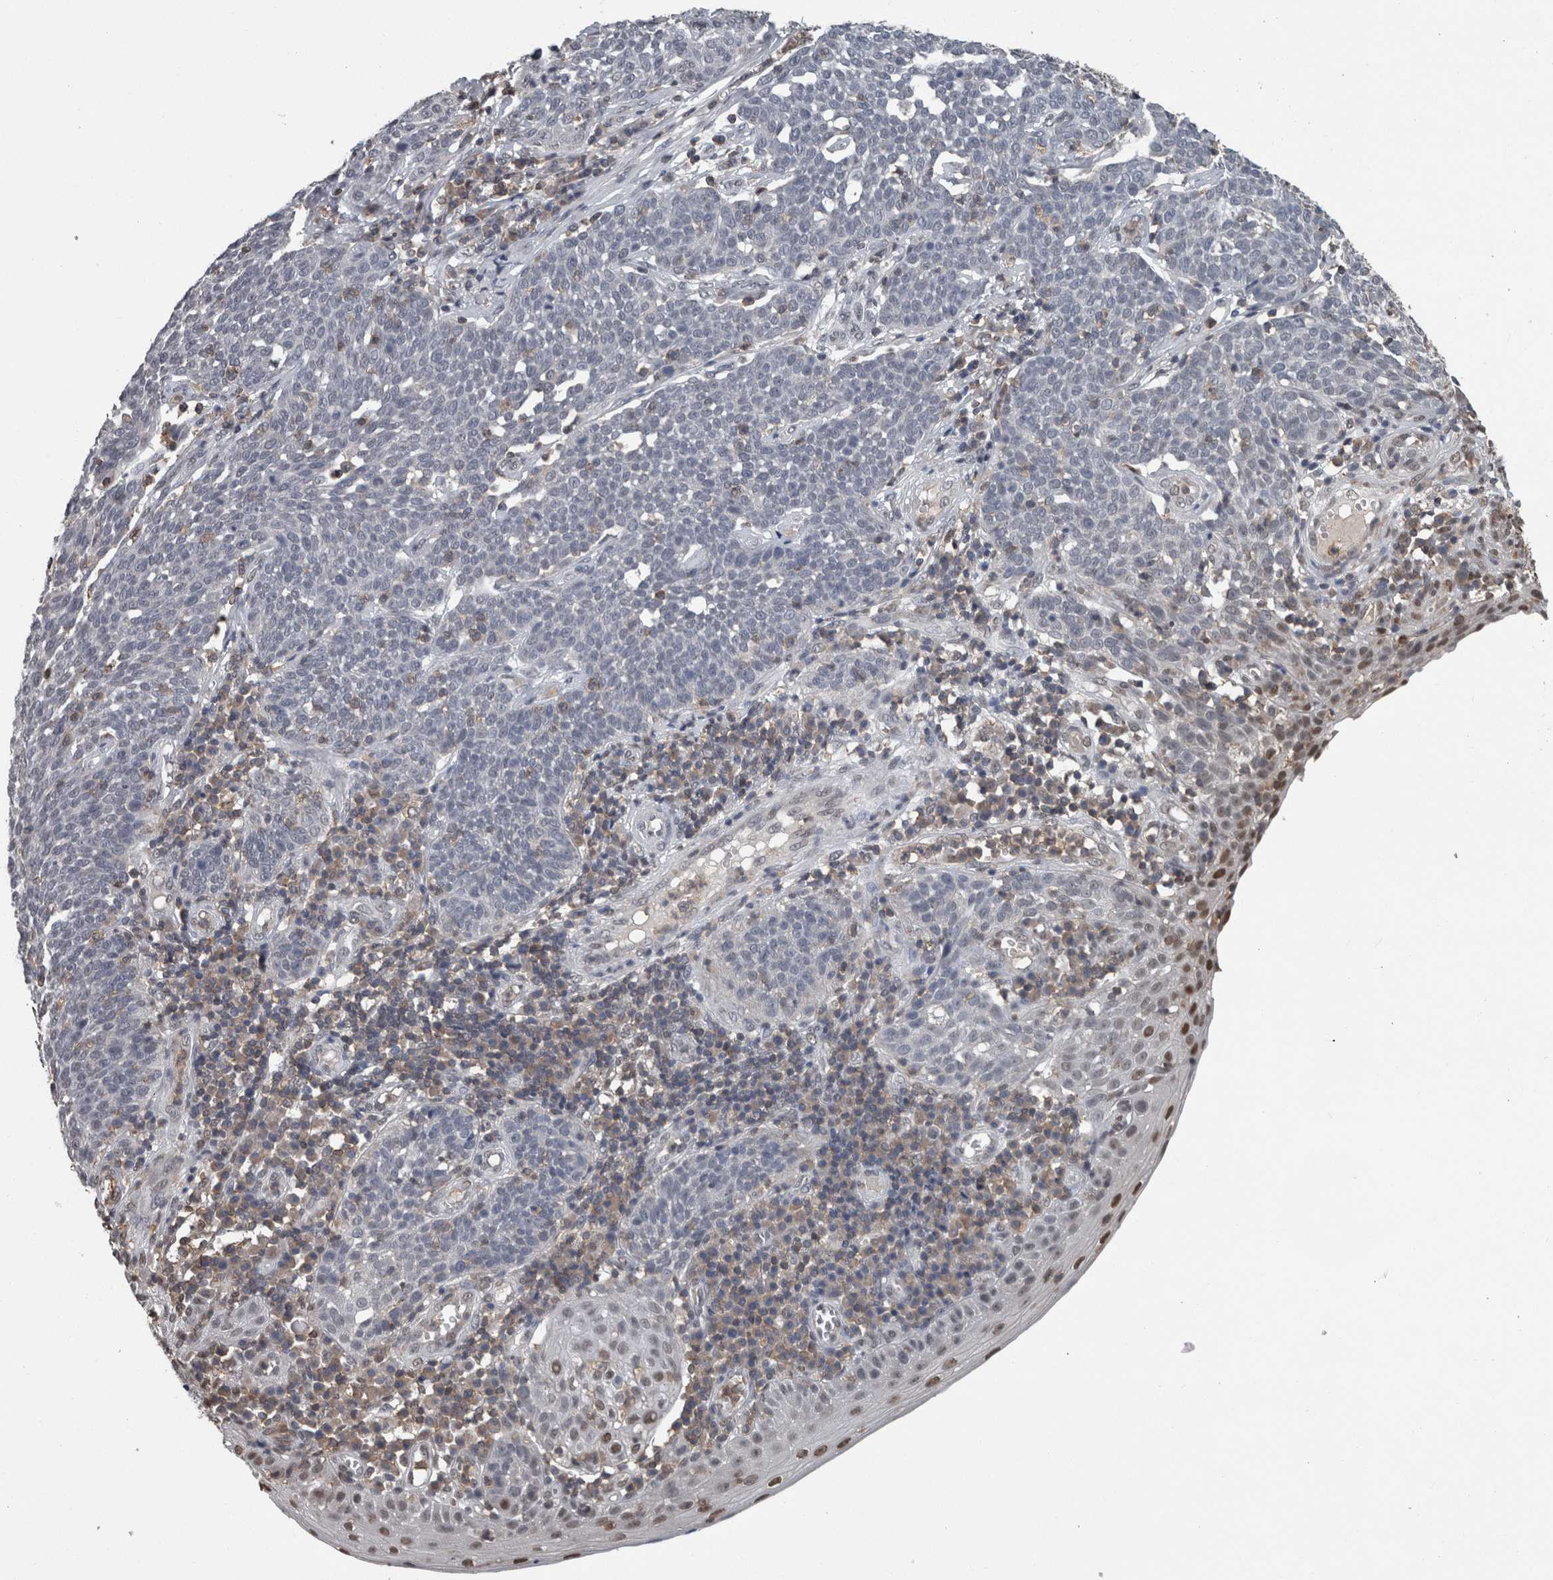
{"staining": {"intensity": "negative", "quantity": "none", "location": "none"}, "tissue": "cervical cancer", "cell_type": "Tumor cells", "image_type": "cancer", "snomed": [{"axis": "morphology", "description": "Squamous cell carcinoma, NOS"}, {"axis": "topography", "description": "Cervix"}], "caption": "DAB (3,3'-diaminobenzidine) immunohistochemical staining of human cervical cancer shows no significant staining in tumor cells.", "gene": "MAFF", "patient": {"sex": "female", "age": 34}}